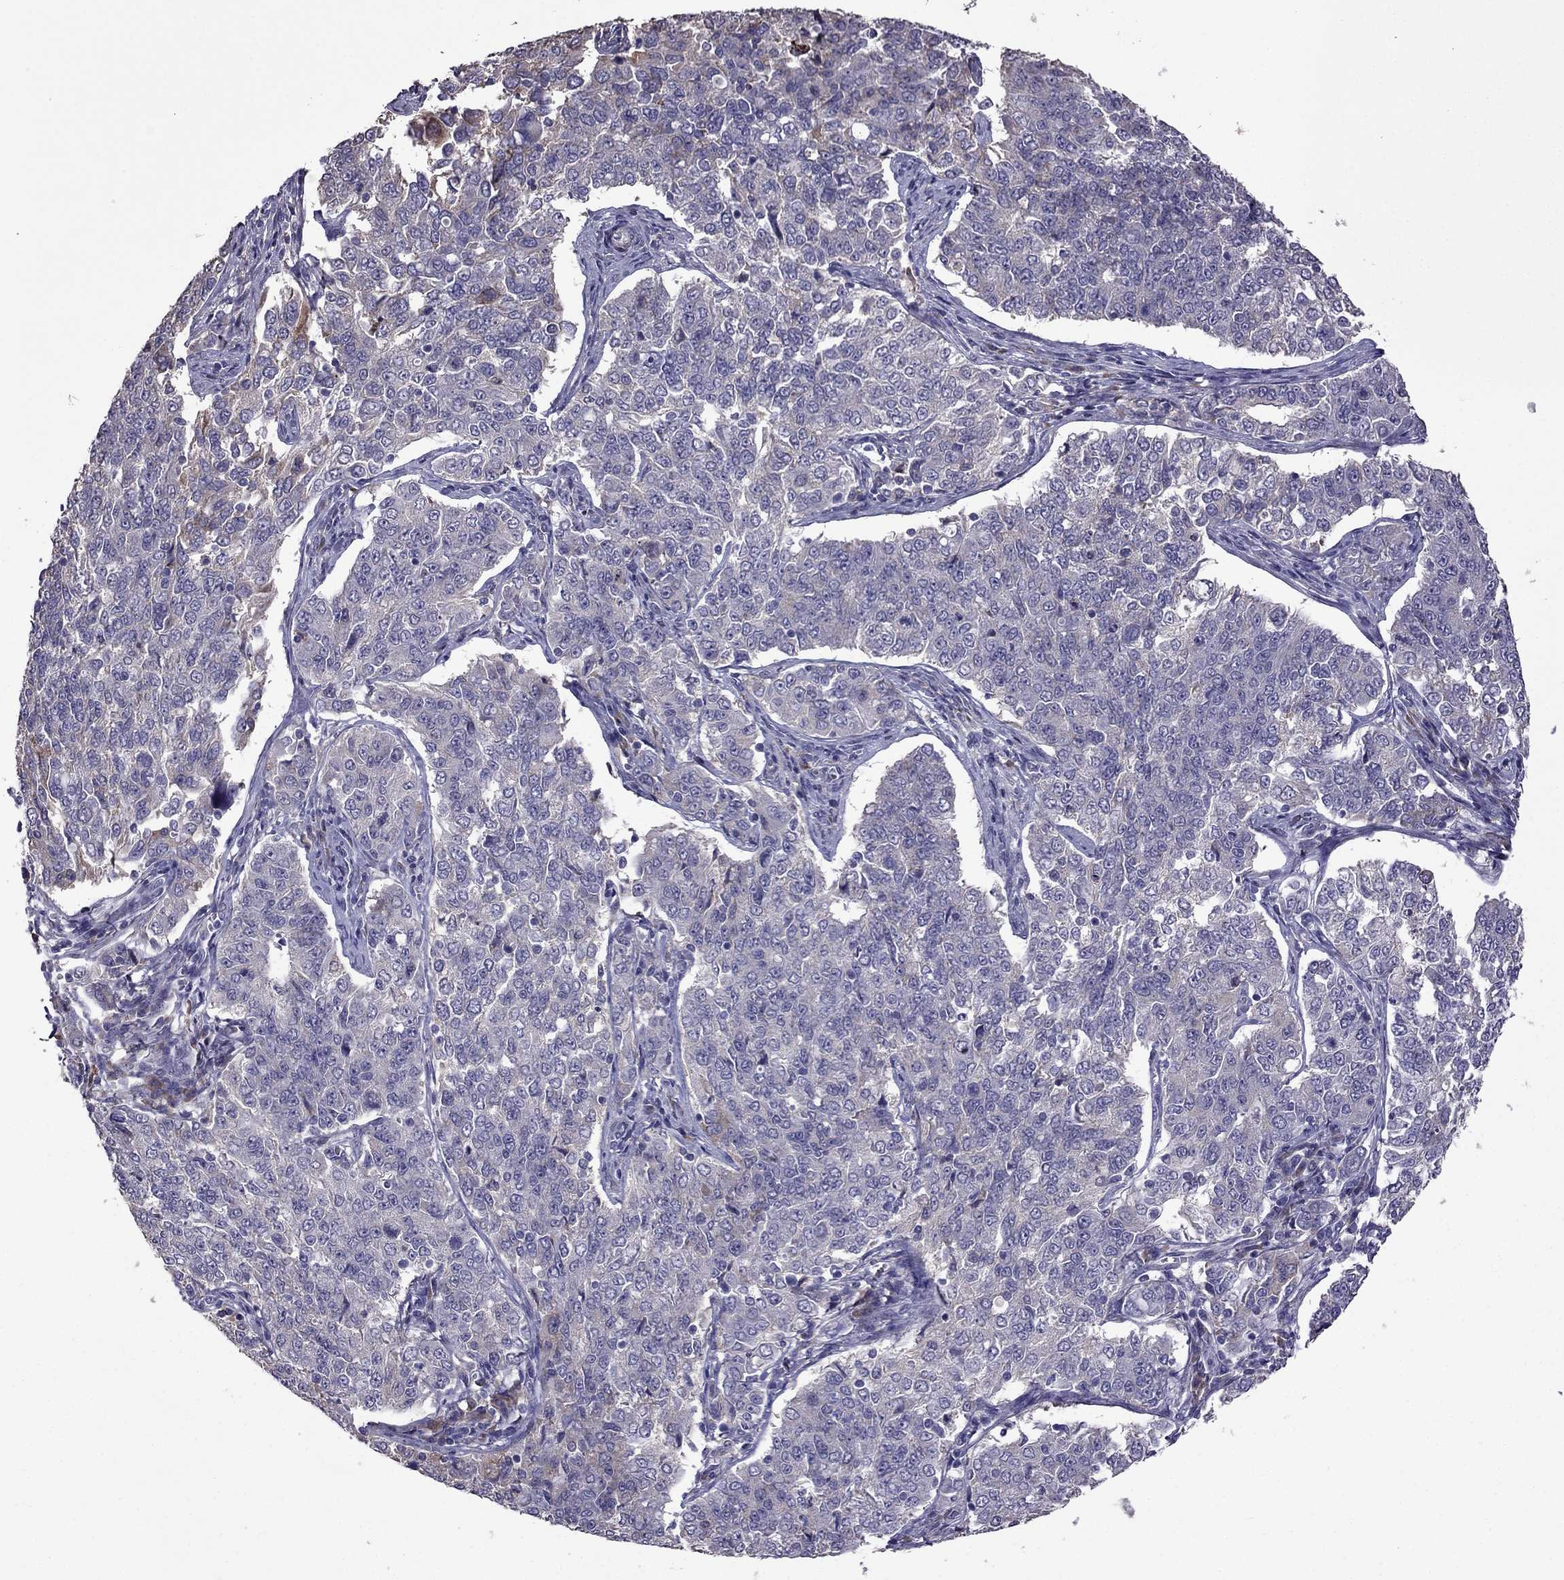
{"staining": {"intensity": "negative", "quantity": "none", "location": "none"}, "tissue": "endometrial cancer", "cell_type": "Tumor cells", "image_type": "cancer", "snomed": [{"axis": "morphology", "description": "Adenocarcinoma, NOS"}, {"axis": "topography", "description": "Endometrium"}], "caption": "Adenocarcinoma (endometrial) was stained to show a protein in brown. There is no significant expression in tumor cells.", "gene": "CDH9", "patient": {"sex": "female", "age": 43}}